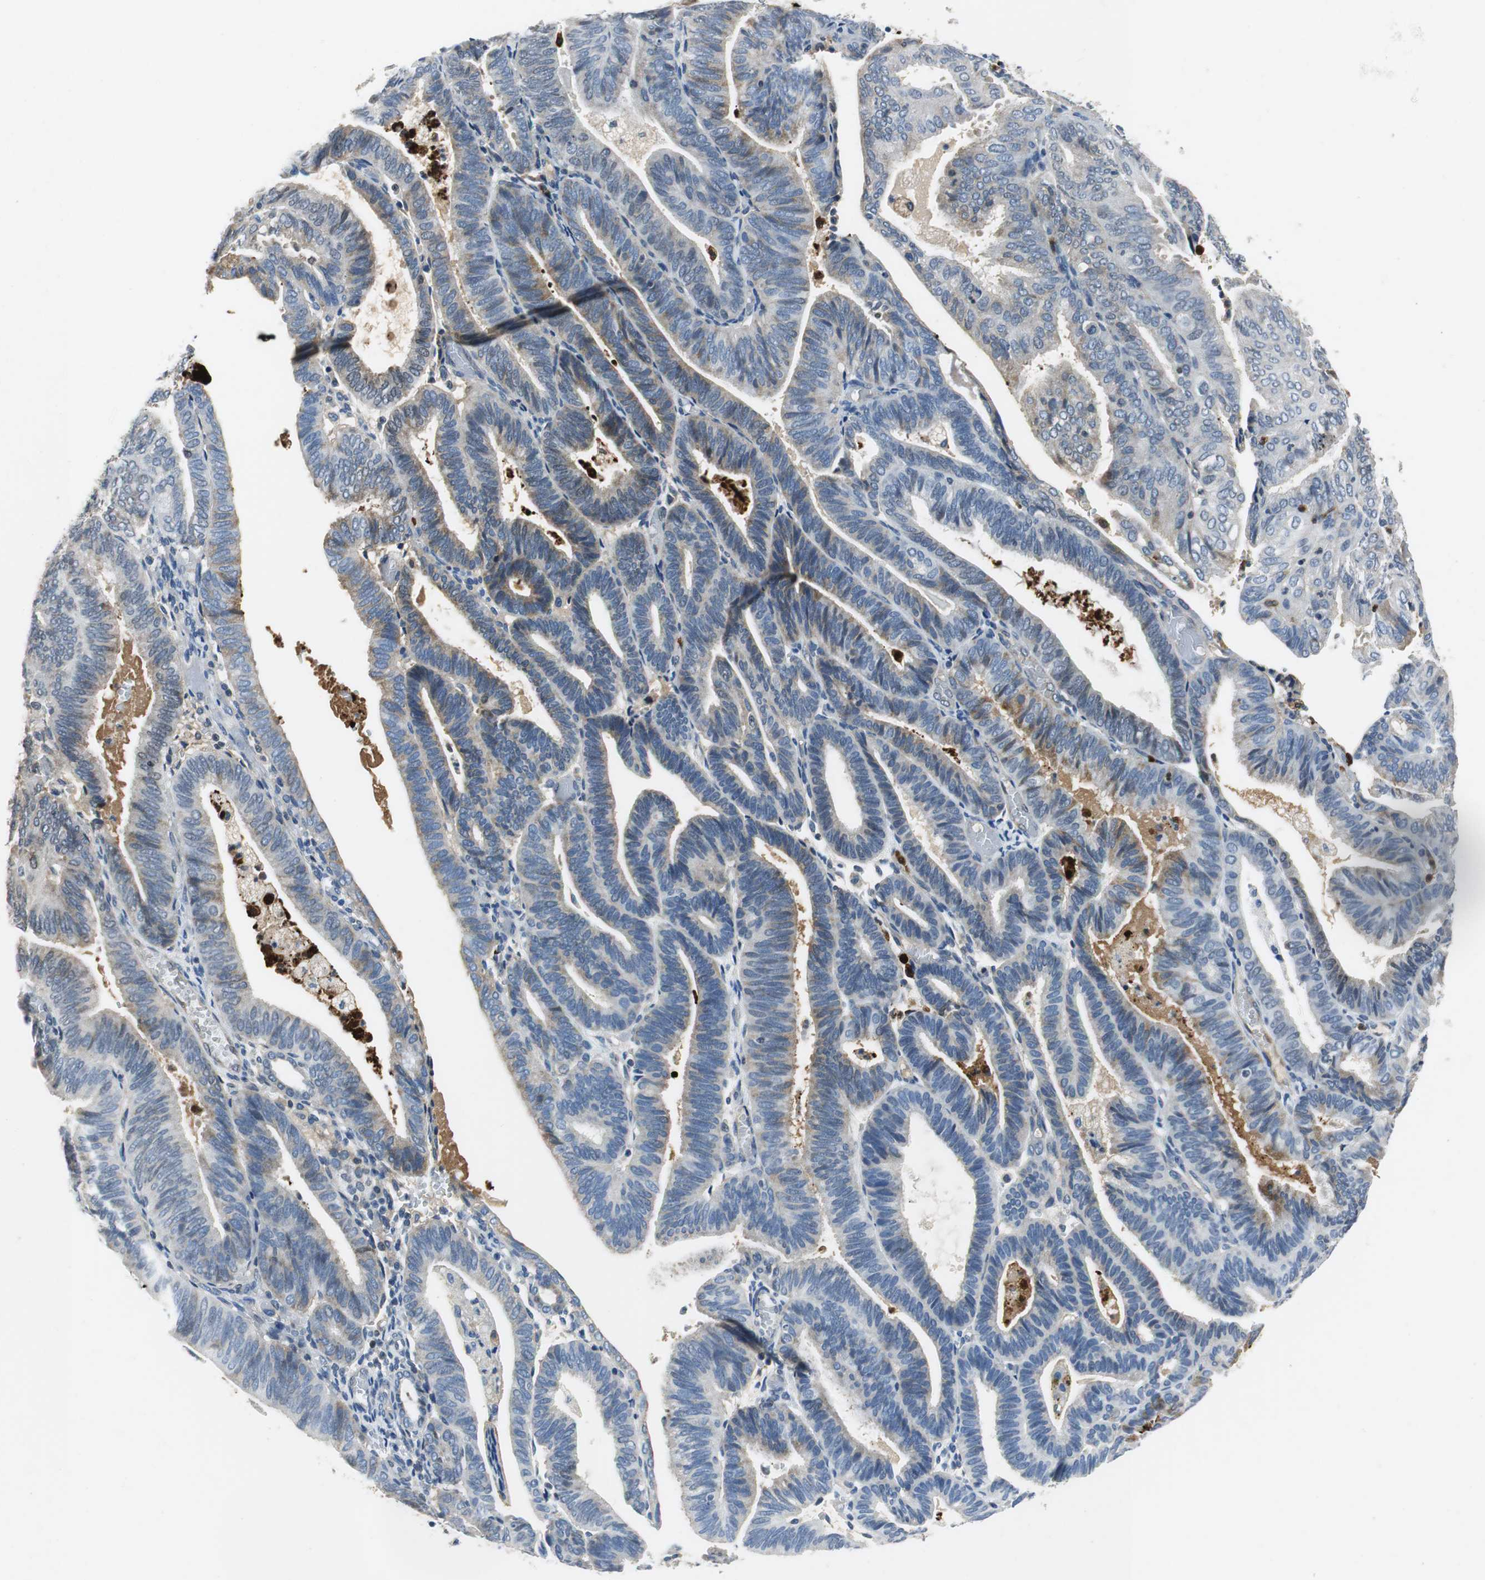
{"staining": {"intensity": "weak", "quantity": "<25%", "location": "cytoplasmic/membranous"}, "tissue": "endometrial cancer", "cell_type": "Tumor cells", "image_type": "cancer", "snomed": [{"axis": "morphology", "description": "Adenocarcinoma, NOS"}, {"axis": "topography", "description": "Uterus"}], "caption": "The image displays no staining of tumor cells in endometrial adenocarcinoma.", "gene": "ORM1", "patient": {"sex": "female", "age": 60}}